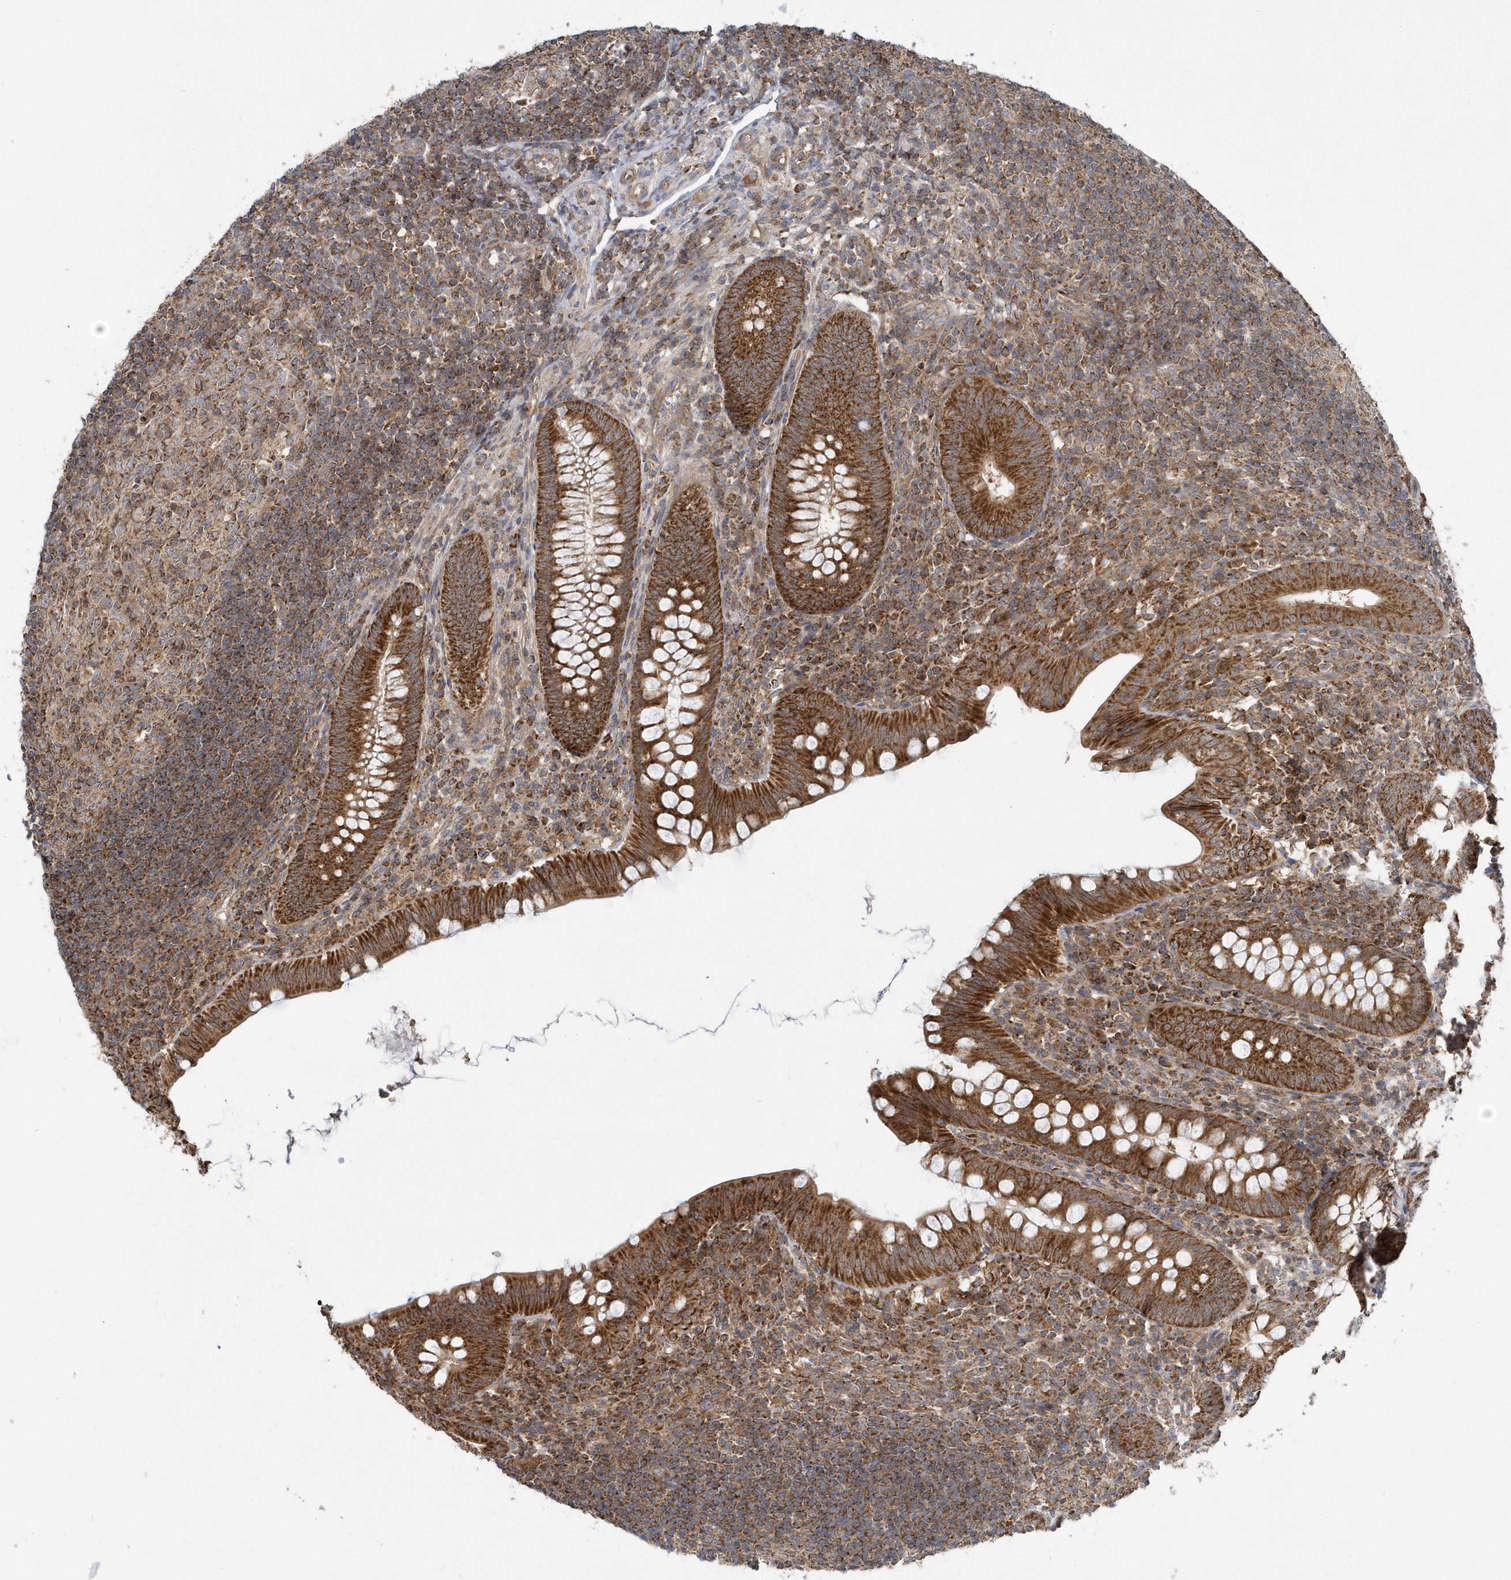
{"staining": {"intensity": "strong", "quantity": ">75%", "location": "cytoplasmic/membranous"}, "tissue": "appendix", "cell_type": "Glandular cells", "image_type": "normal", "snomed": [{"axis": "morphology", "description": "Normal tissue, NOS"}, {"axis": "topography", "description": "Appendix"}], "caption": "Human appendix stained for a protein (brown) shows strong cytoplasmic/membranous positive staining in approximately >75% of glandular cells.", "gene": "PPP1R7", "patient": {"sex": "male", "age": 14}}